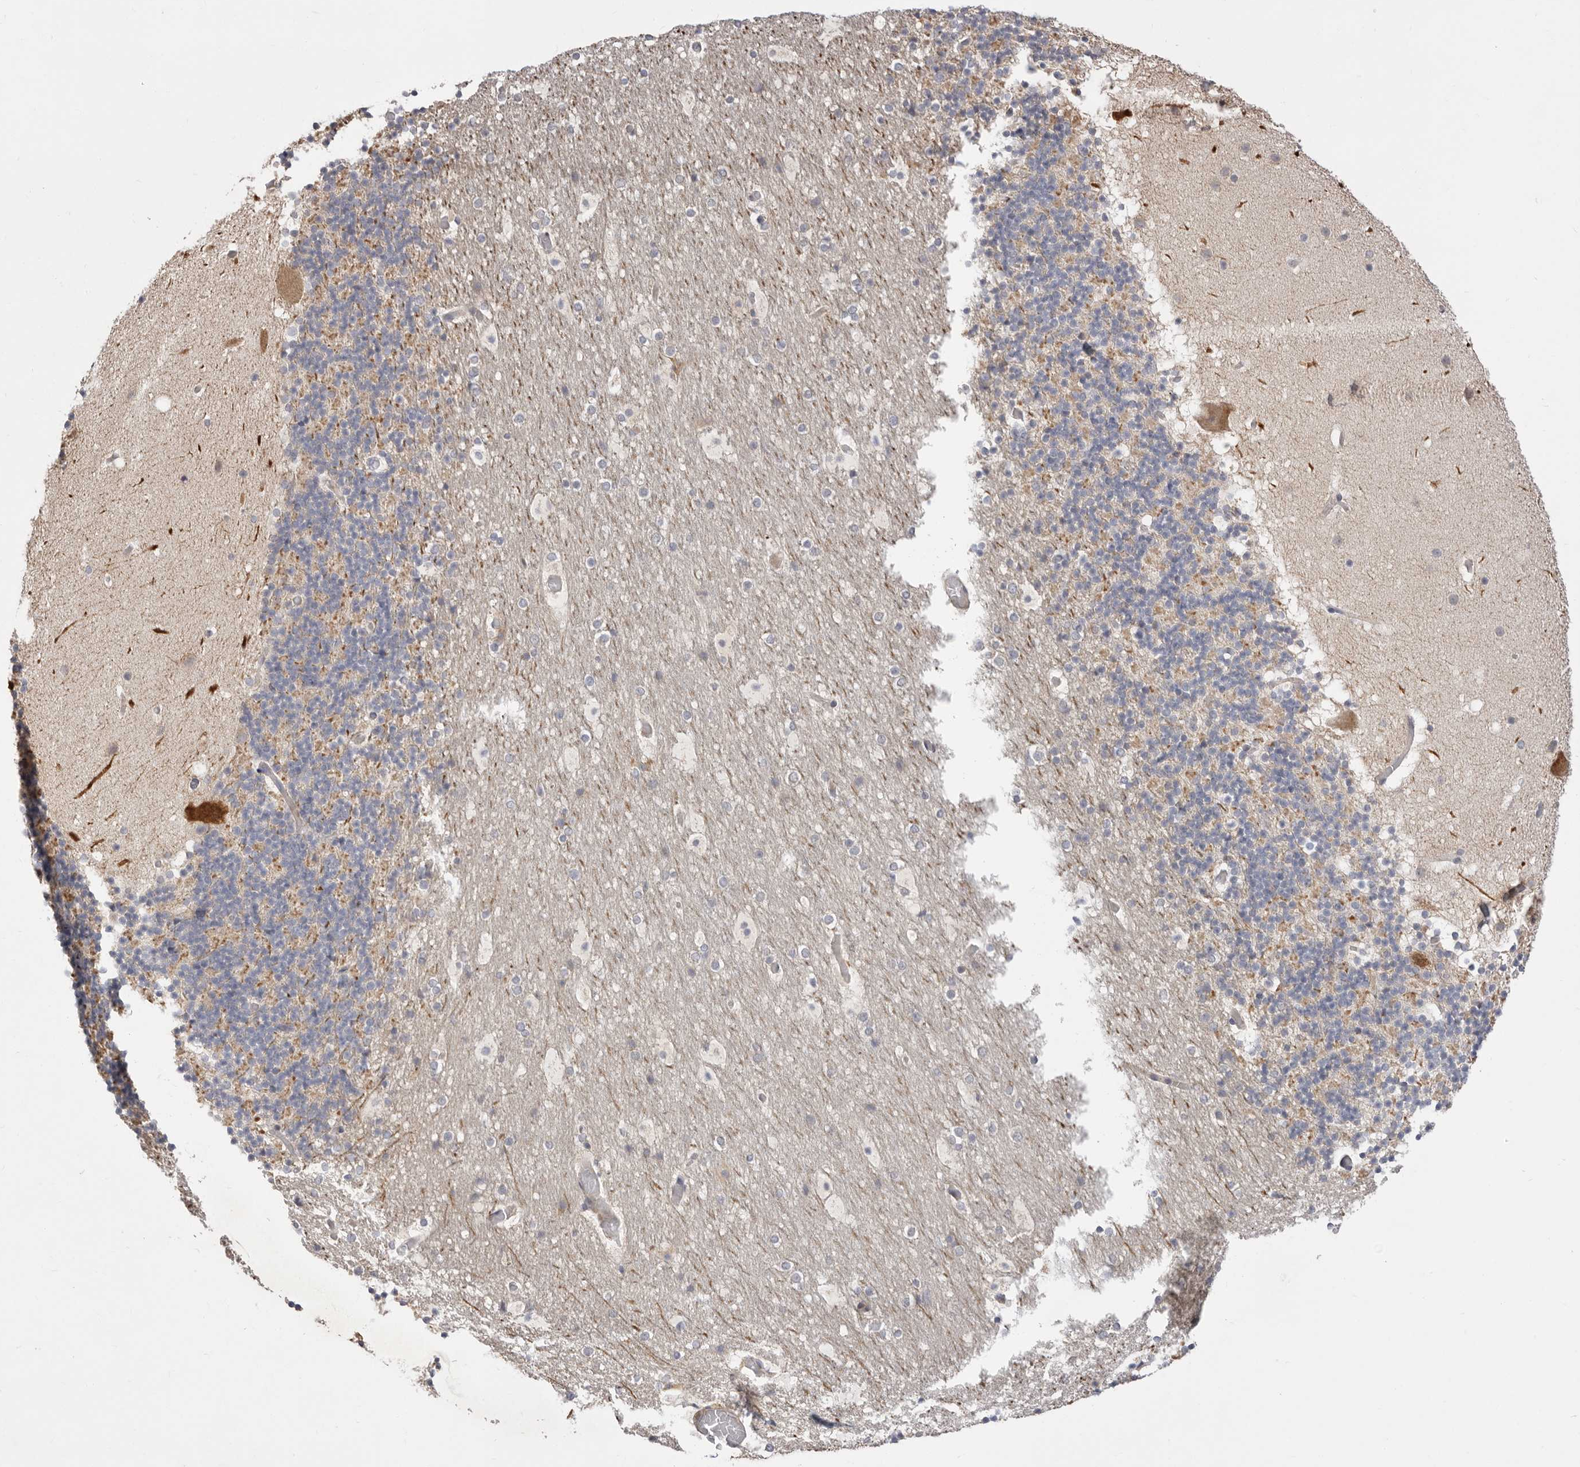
{"staining": {"intensity": "weak", "quantity": "25%-75%", "location": "cytoplasmic/membranous"}, "tissue": "cerebellum", "cell_type": "Cells in granular layer", "image_type": "normal", "snomed": [{"axis": "morphology", "description": "Normal tissue, NOS"}, {"axis": "topography", "description": "Cerebellum"}], "caption": "IHC image of benign cerebellum stained for a protein (brown), which displays low levels of weak cytoplasmic/membranous positivity in approximately 25%-75% of cells in granular layer.", "gene": "USH1C", "patient": {"sex": "male", "age": 57}}